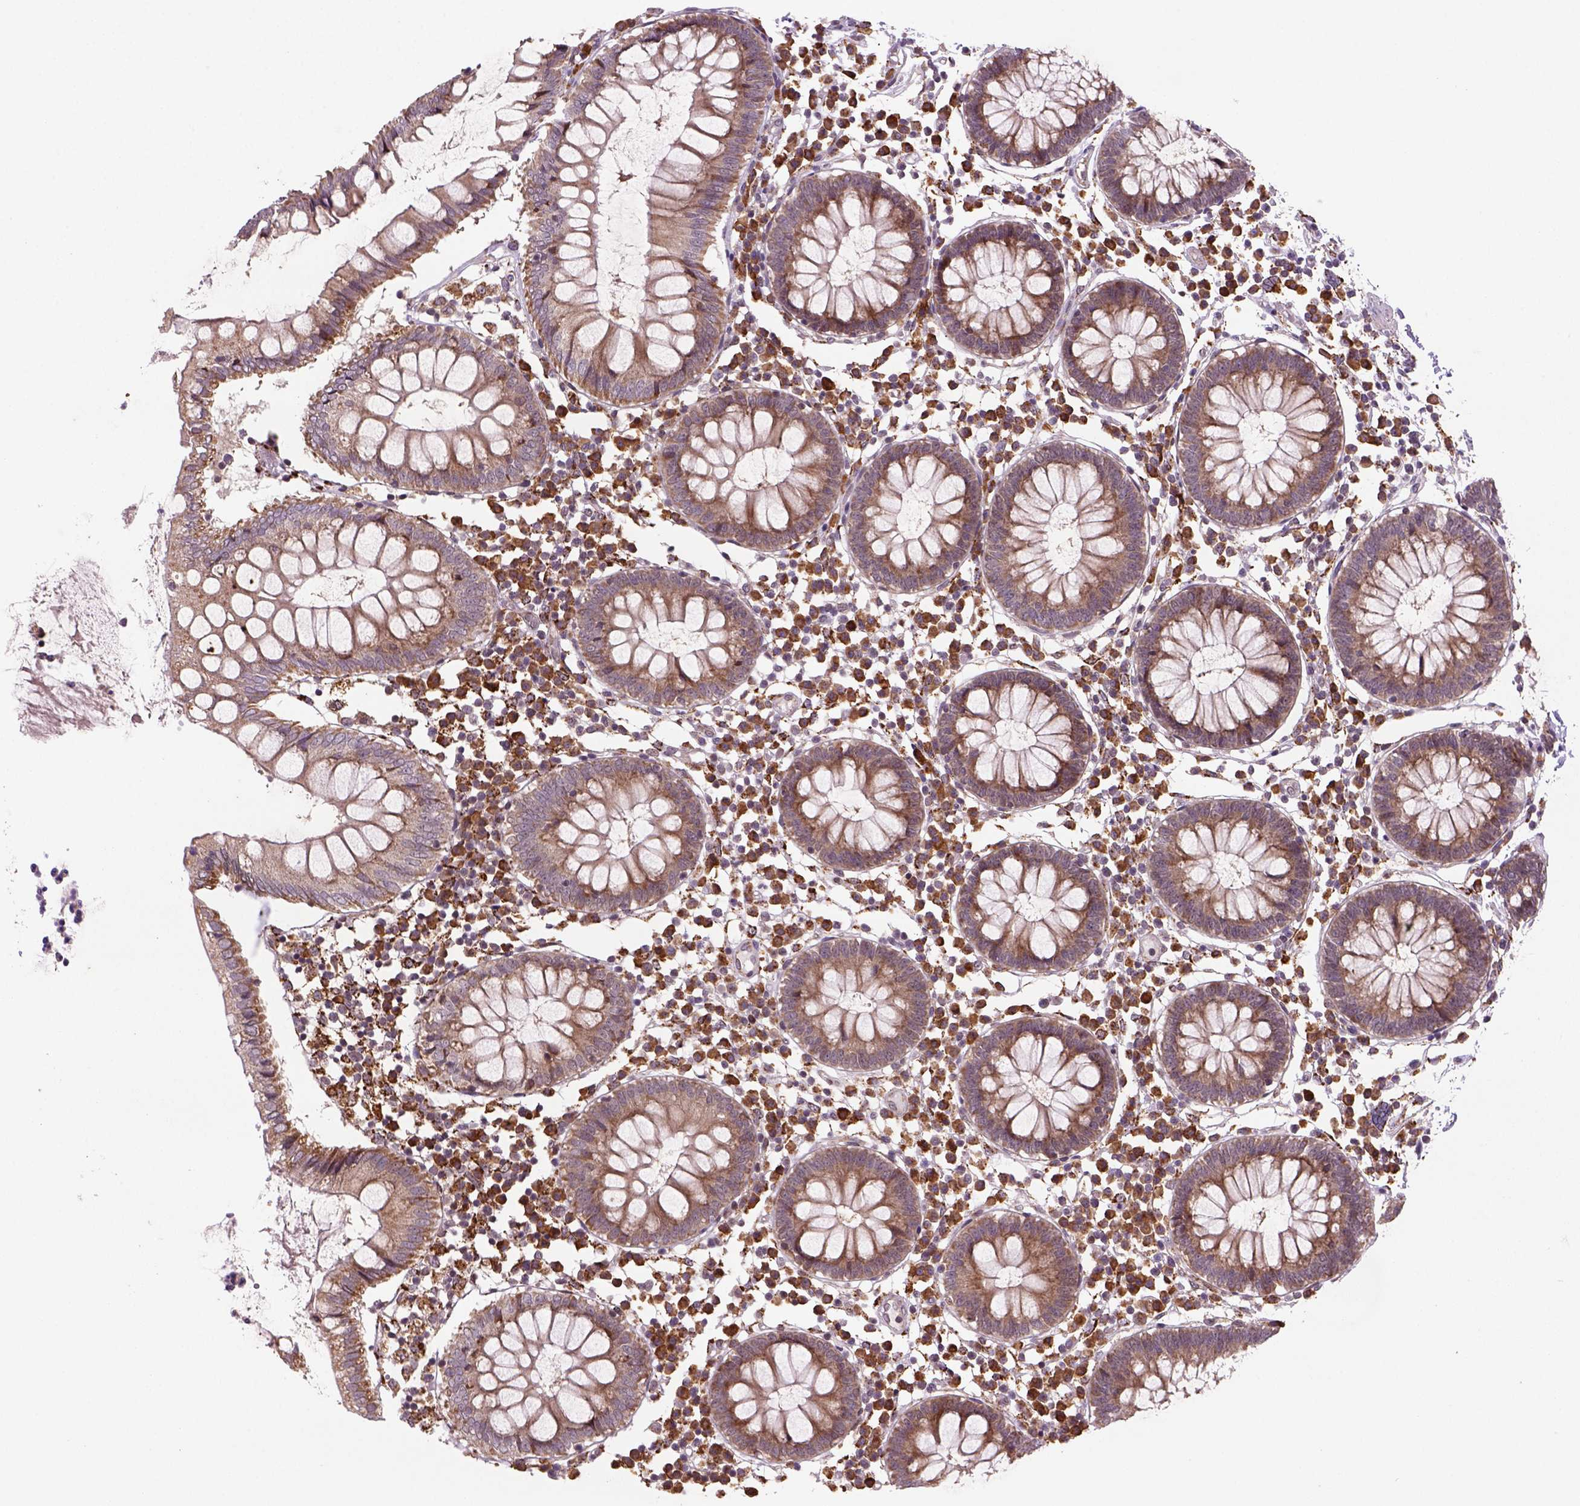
{"staining": {"intensity": "weak", "quantity": ">75%", "location": "cytoplasmic/membranous"}, "tissue": "colon", "cell_type": "Endothelial cells", "image_type": "normal", "snomed": [{"axis": "morphology", "description": "Normal tissue, NOS"}, {"axis": "morphology", "description": "Adenocarcinoma, NOS"}, {"axis": "topography", "description": "Colon"}], "caption": "Endothelial cells reveal weak cytoplasmic/membranous staining in about >75% of cells in normal colon. The protein of interest is stained brown, and the nuclei are stained in blue (DAB IHC with brightfield microscopy, high magnification).", "gene": "FZD7", "patient": {"sex": "male", "age": 83}}